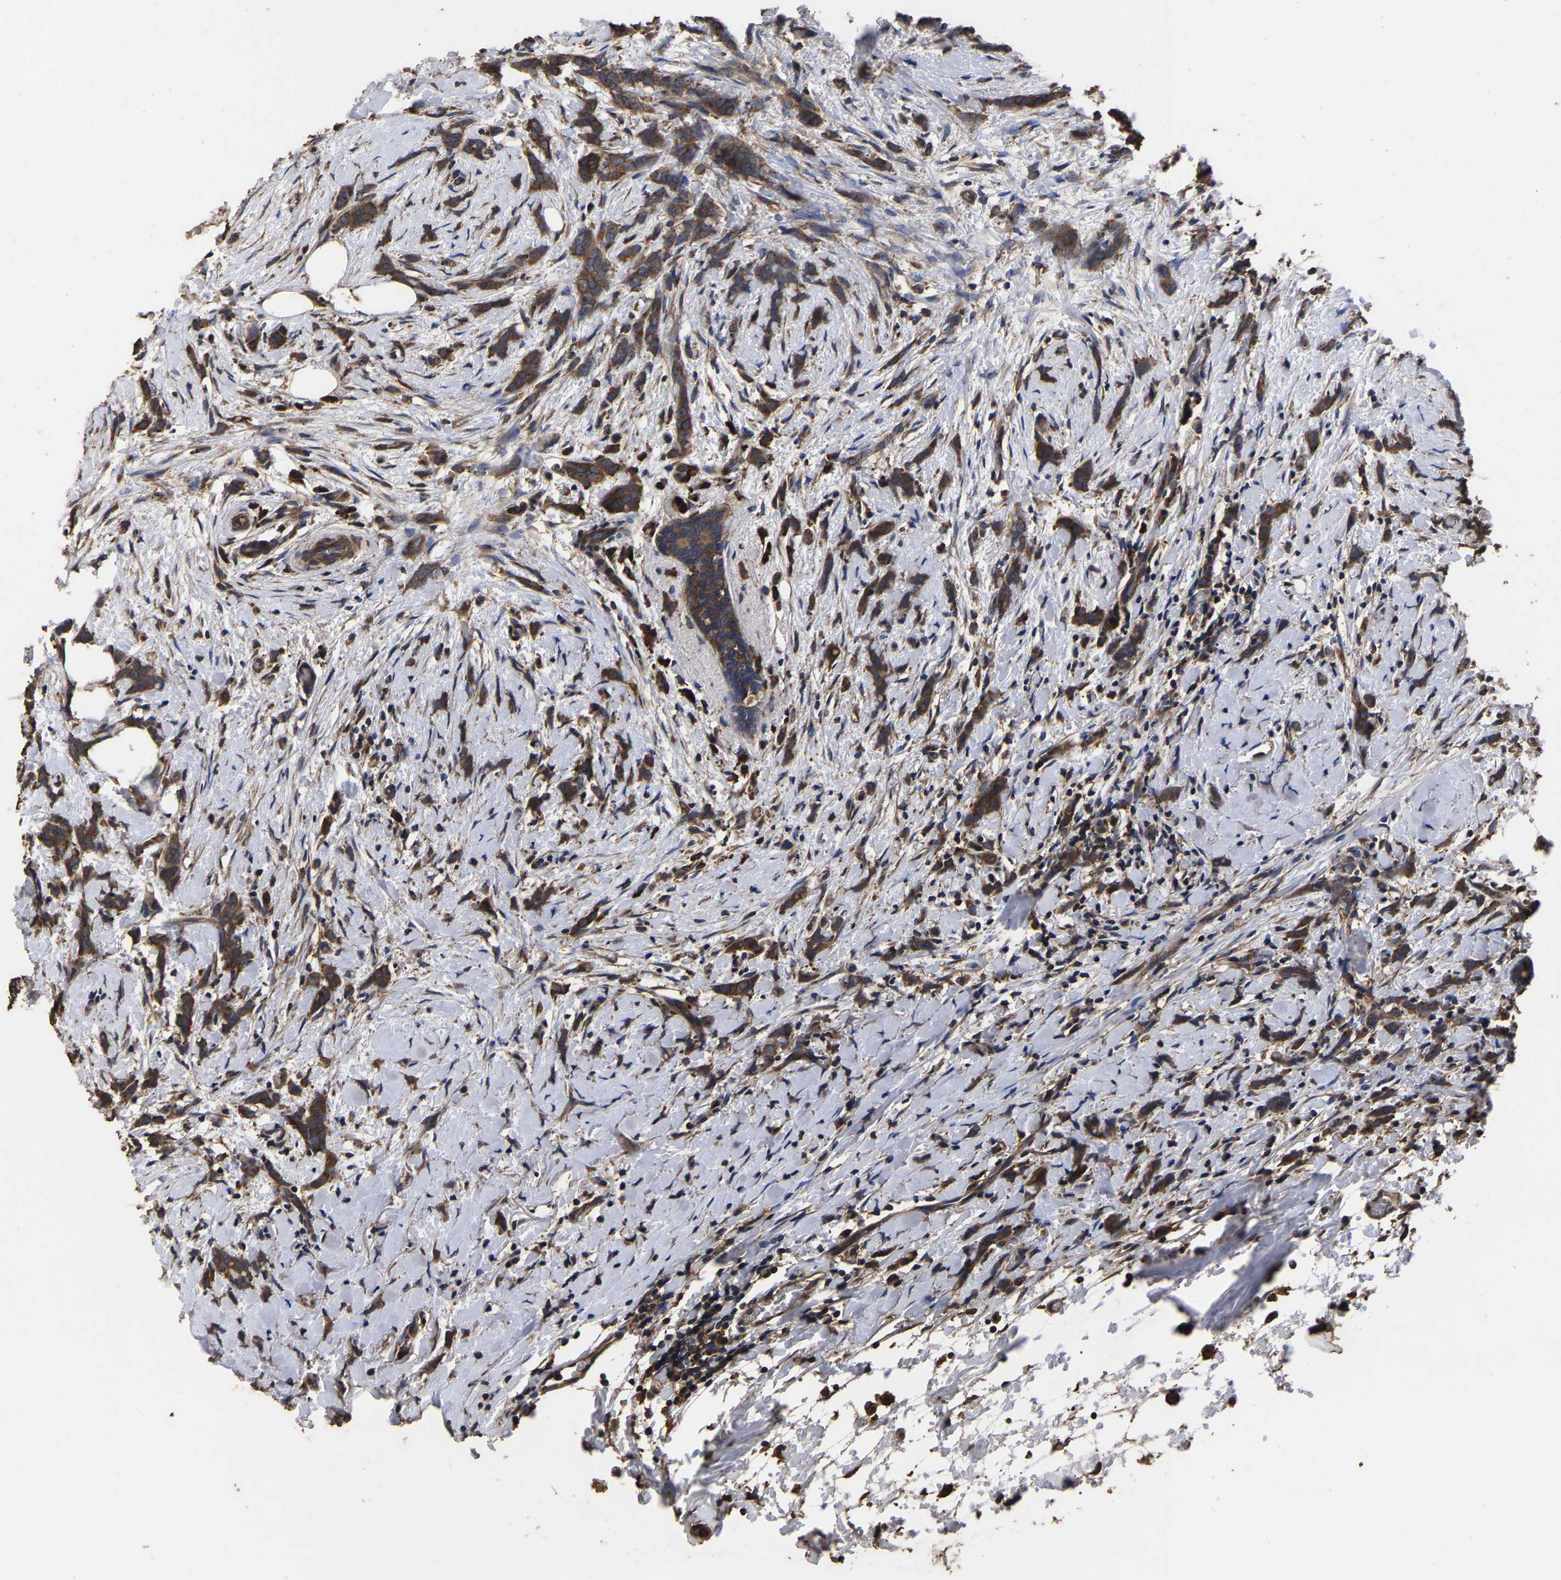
{"staining": {"intensity": "strong", "quantity": ">75%", "location": "cytoplasmic/membranous"}, "tissue": "breast cancer", "cell_type": "Tumor cells", "image_type": "cancer", "snomed": [{"axis": "morphology", "description": "Lobular carcinoma, in situ"}, {"axis": "morphology", "description": "Lobular carcinoma"}, {"axis": "topography", "description": "Breast"}], "caption": "Human lobular carcinoma (breast) stained for a protein (brown) reveals strong cytoplasmic/membranous positive positivity in approximately >75% of tumor cells.", "gene": "ITCH", "patient": {"sex": "female", "age": 41}}